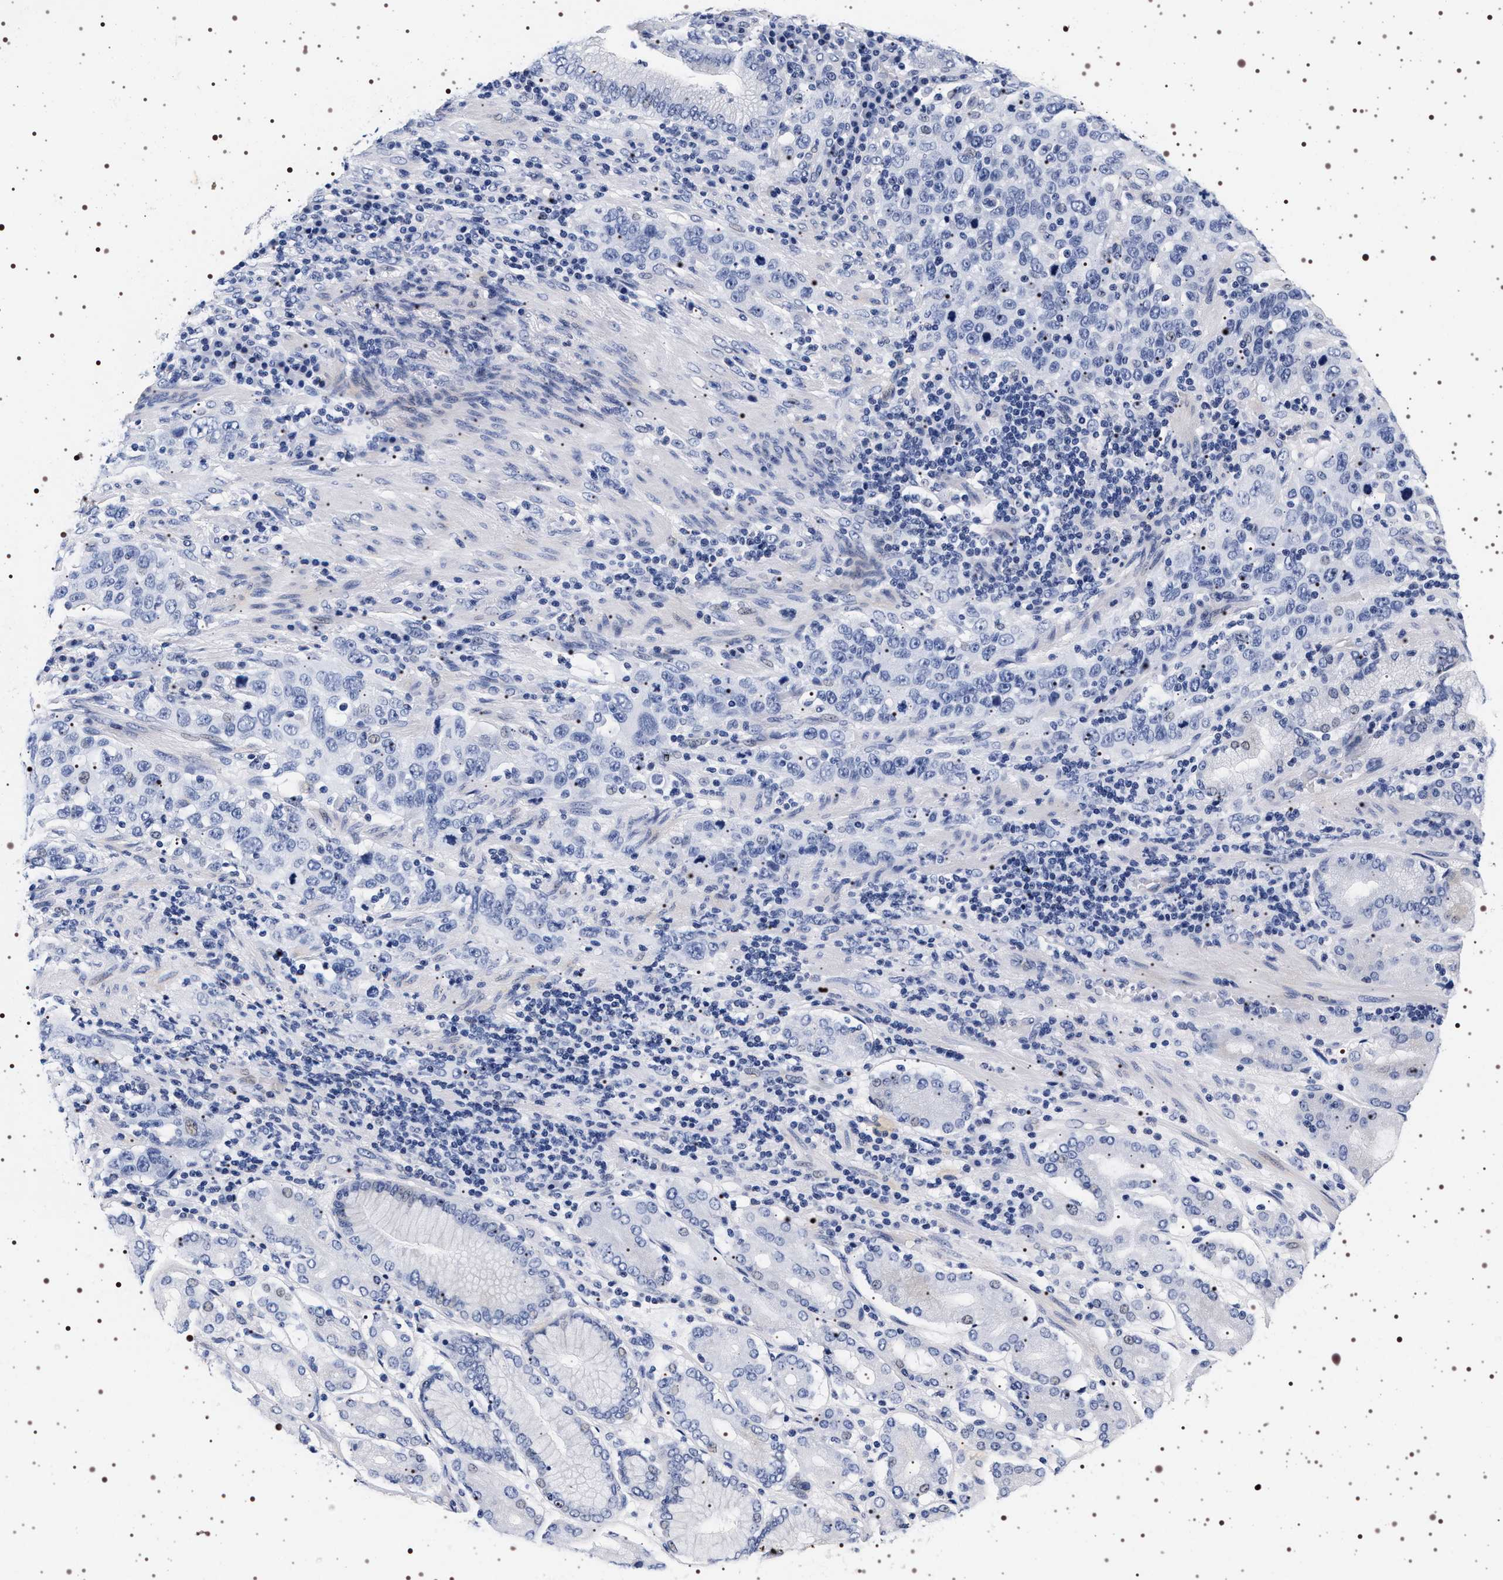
{"staining": {"intensity": "negative", "quantity": "none", "location": "none"}, "tissue": "stomach cancer", "cell_type": "Tumor cells", "image_type": "cancer", "snomed": [{"axis": "morphology", "description": "Normal tissue, NOS"}, {"axis": "morphology", "description": "Adenocarcinoma, NOS"}, {"axis": "topography", "description": "Stomach"}], "caption": "Immunohistochemistry (IHC) image of human stomach cancer (adenocarcinoma) stained for a protein (brown), which reveals no positivity in tumor cells.", "gene": "SYN1", "patient": {"sex": "male", "age": 48}}